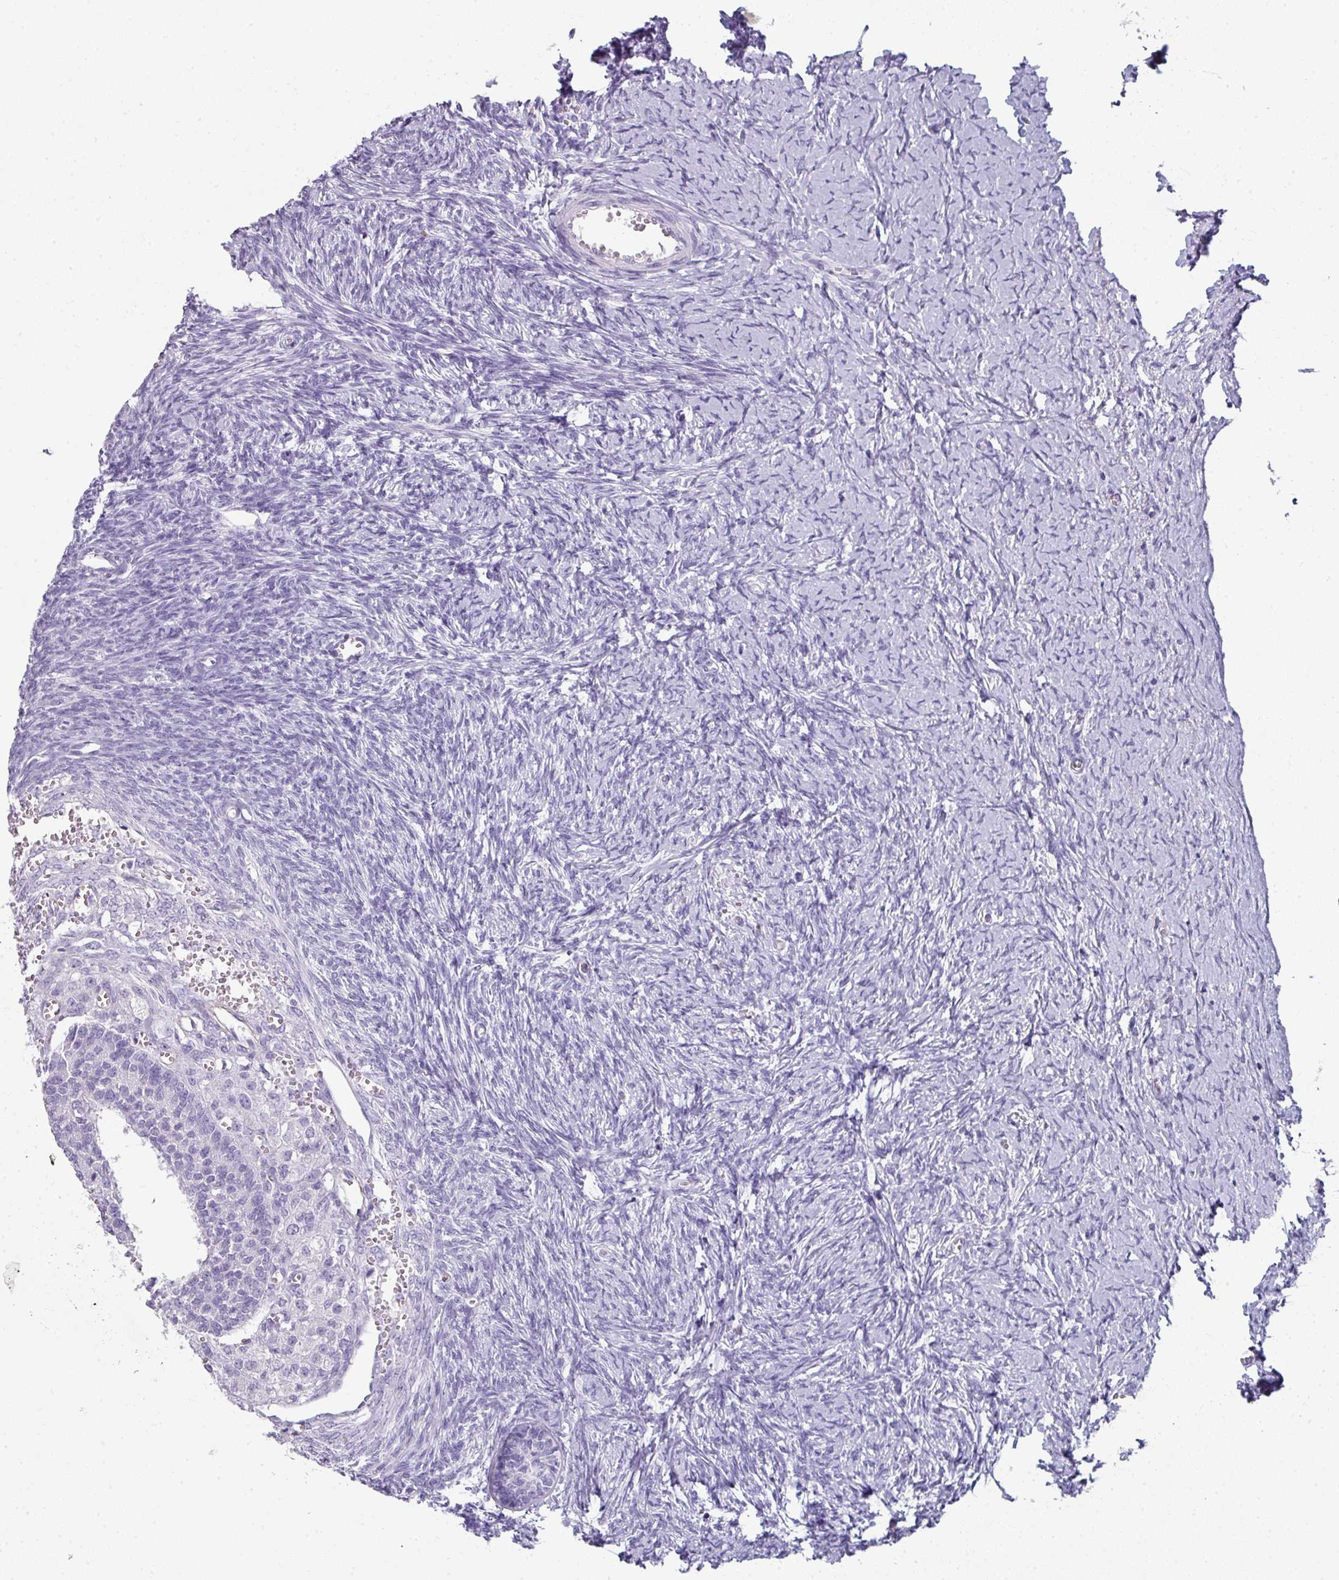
{"staining": {"intensity": "negative", "quantity": "none", "location": "none"}, "tissue": "ovary", "cell_type": "Follicle cells", "image_type": "normal", "snomed": [{"axis": "morphology", "description": "Normal tissue, NOS"}, {"axis": "topography", "description": "Ovary"}], "caption": "High power microscopy micrograph of an immunohistochemistry image of benign ovary, revealing no significant expression in follicle cells. (Immunohistochemistry (ihc), brightfield microscopy, high magnification).", "gene": "SLC17A7", "patient": {"sex": "female", "age": 39}}